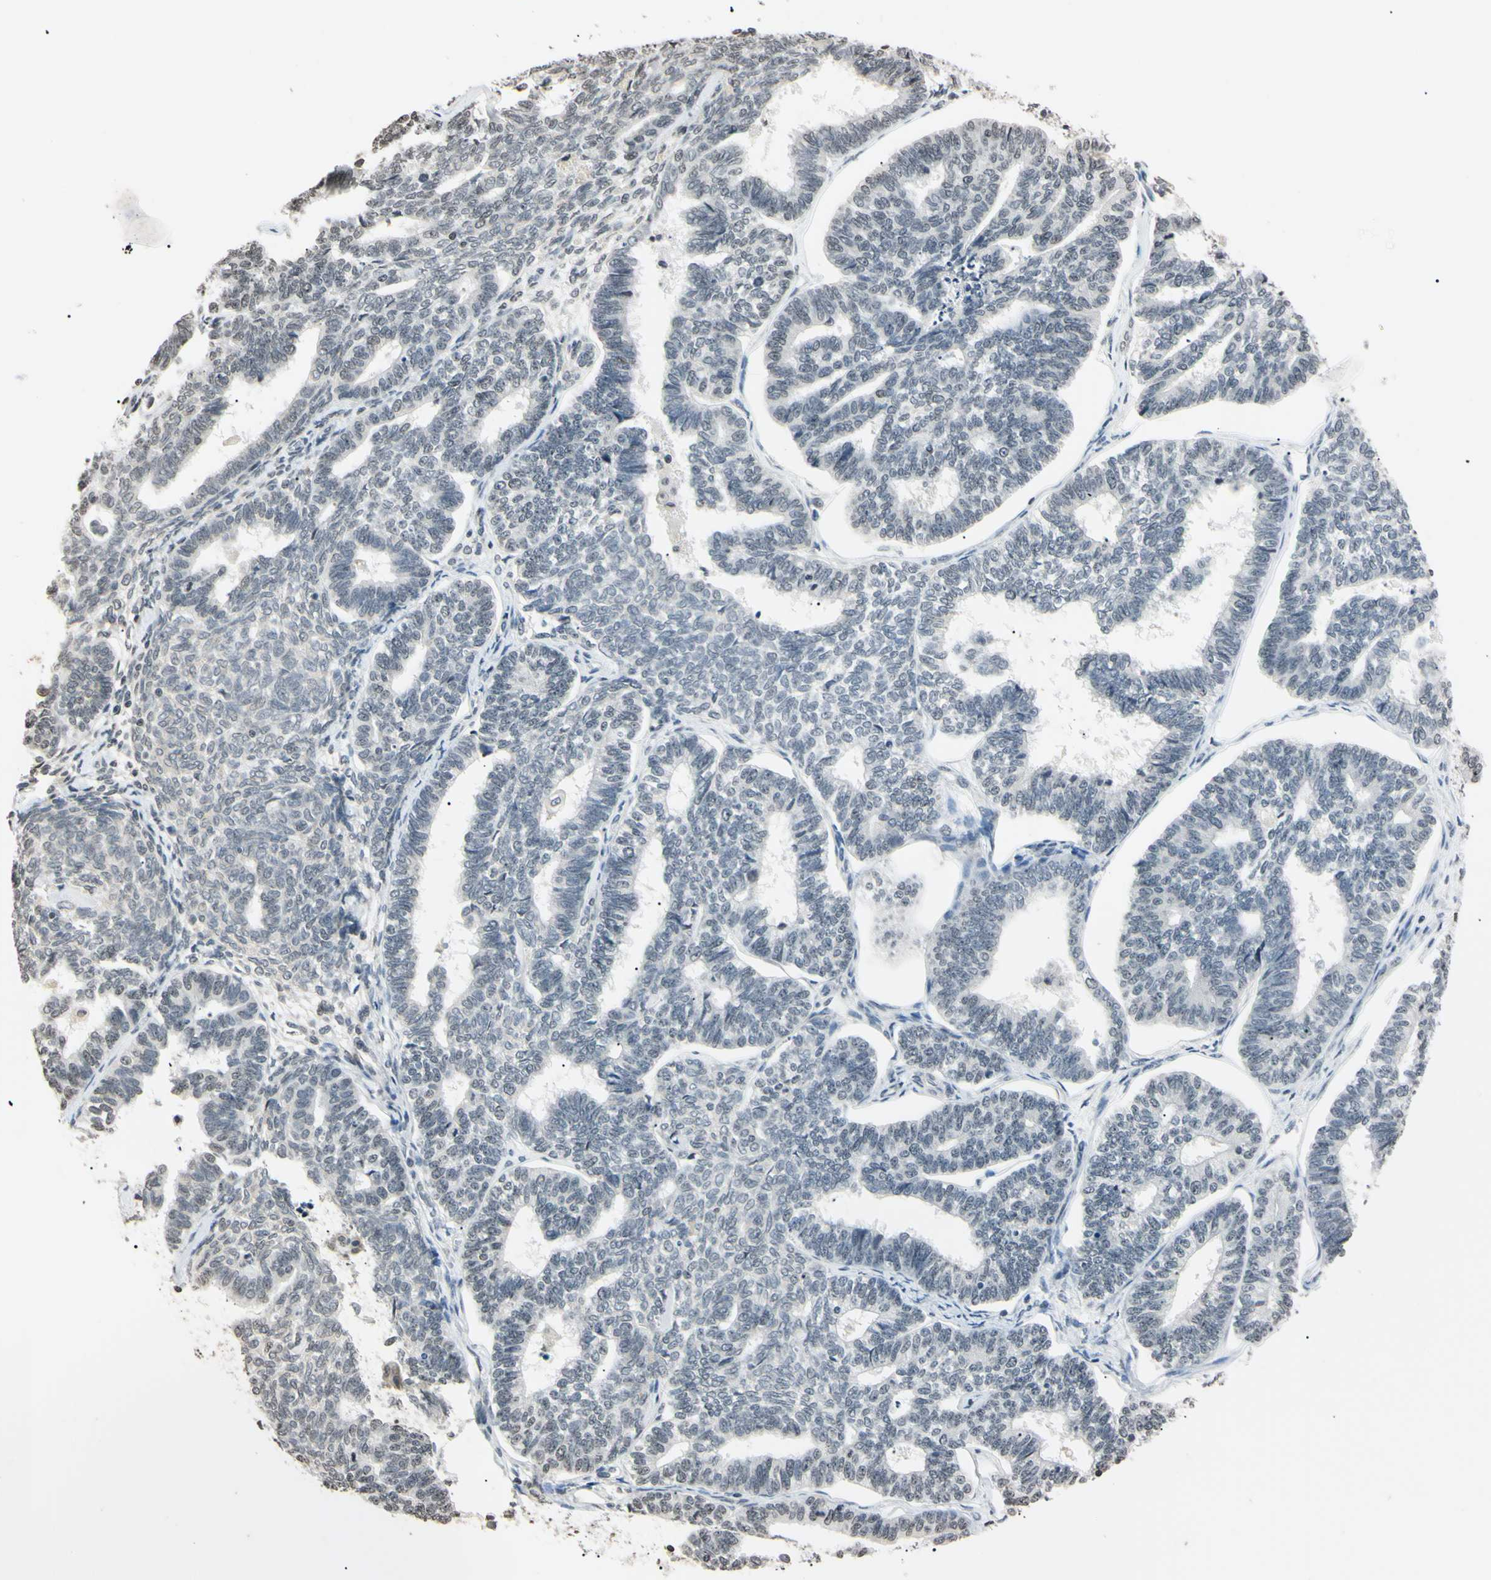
{"staining": {"intensity": "weak", "quantity": "<25%", "location": "nuclear"}, "tissue": "endometrial cancer", "cell_type": "Tumor cells", "image_type": "cancer", "snomed": [{"axis": "morphology", "description": "Adenocarcinoma, NOS"}, {"axis": "topography", "description": "Endometrium"}], "caption": "Immunohistochemistry (IHC) histopathology image of neoplastic tissue: adenocarcinoma (endometrial) stained with DAB (3,3'-diaminobenzidine) exhibits no significant protein staining in tumor cells.", "gene": "CDC45", "patient": {"sex": "female", "age": 70}}